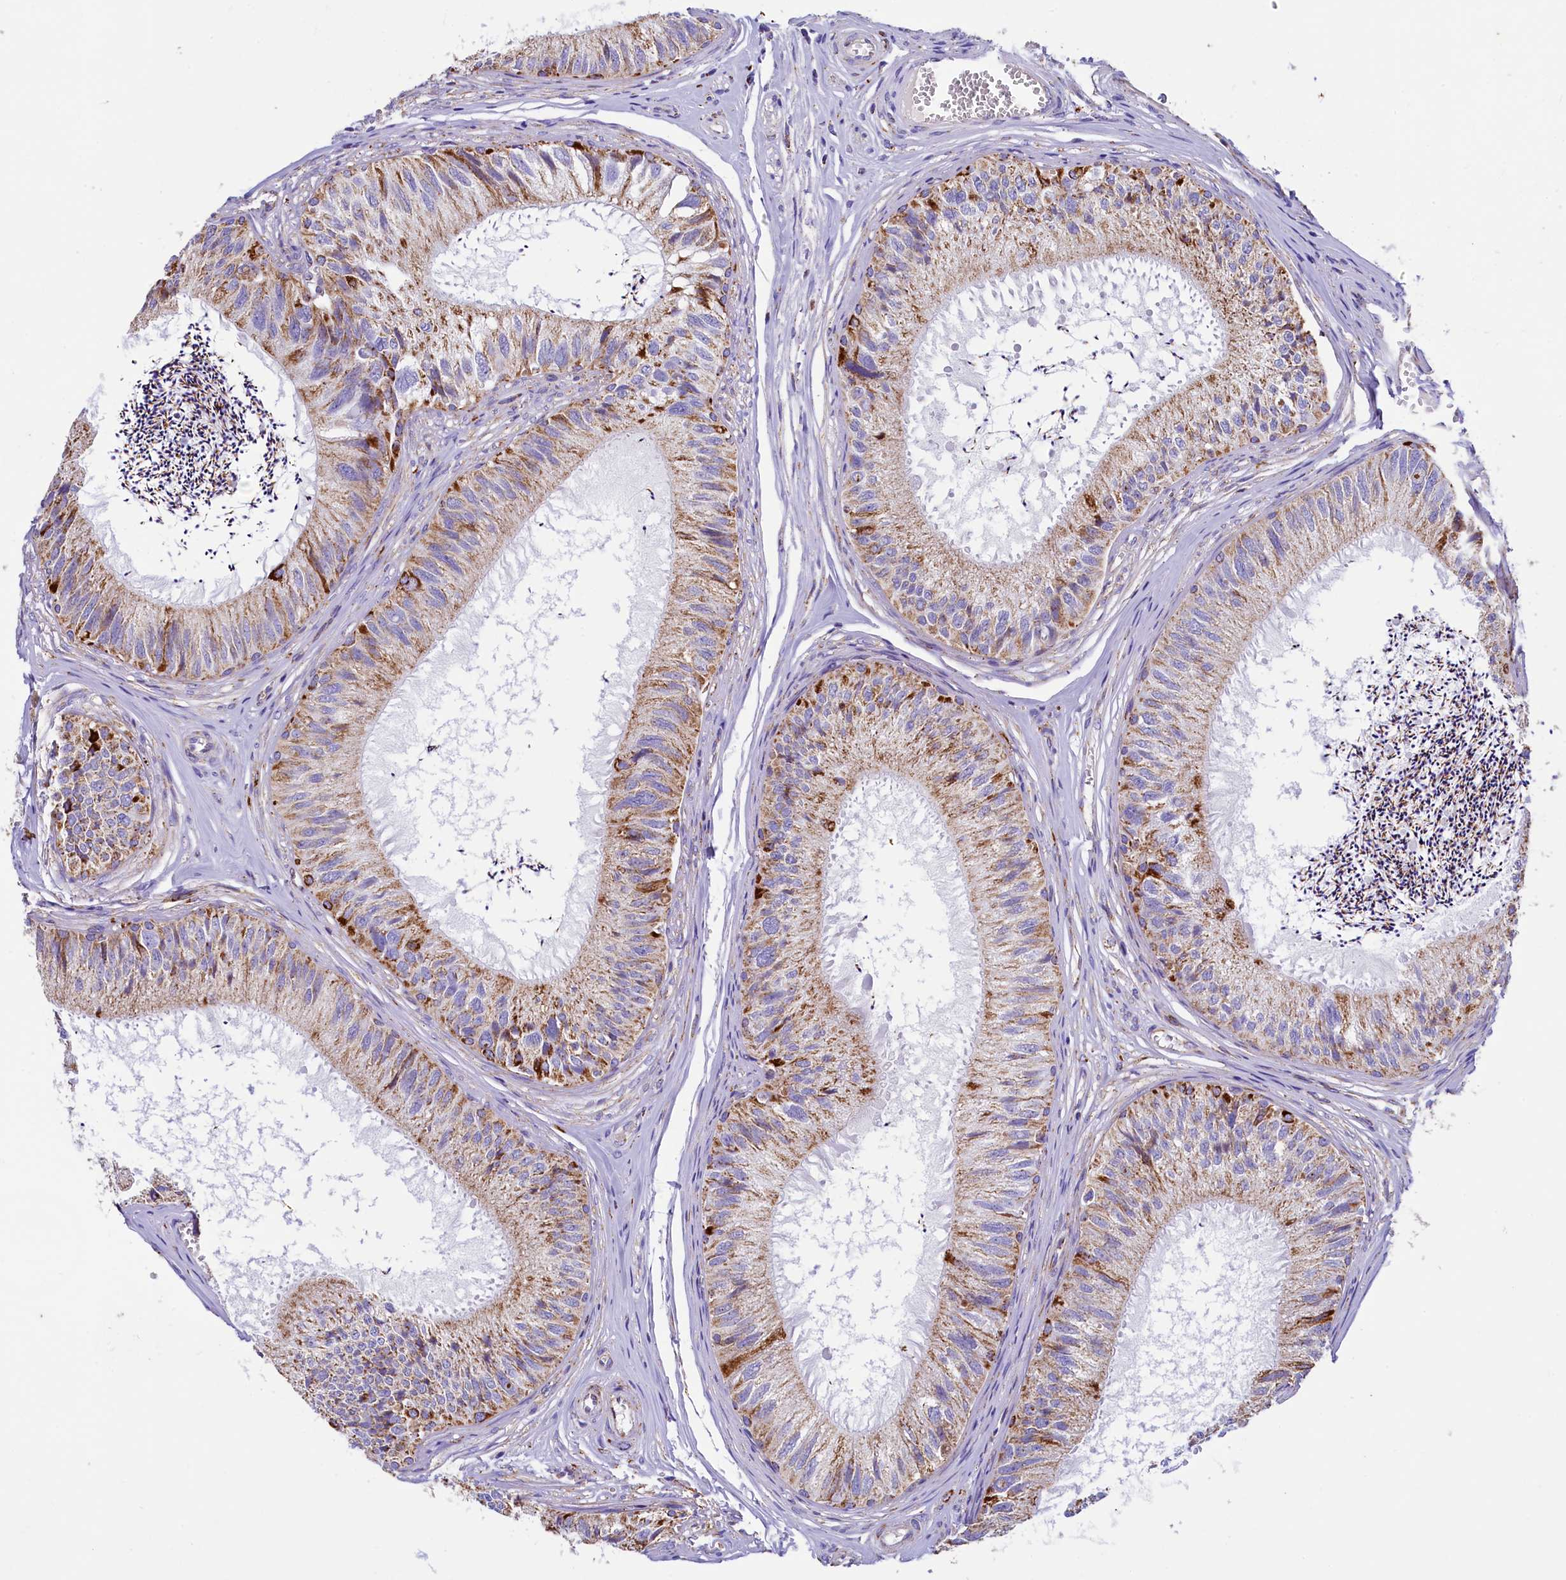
{"staining": {"intensity": "strong", "quantity": ">75%", "location": "cytoplasmic/membranous"}, "tissue": "epididymis", "cell_type": "Glandular cells", "image_type": "normal", "snomed": [{"axis": "morphology", "description": "Normal tissue, NOS"}, {"axis": "topography", "description": "Epididymis"}], "caption": "An image of human epididymis stained for a protein reveals strong cytoplasmic/membranous brown staining in glandular cells.", "gene": "IDH3A", "patient": {"sex": "male", "age": 79}}